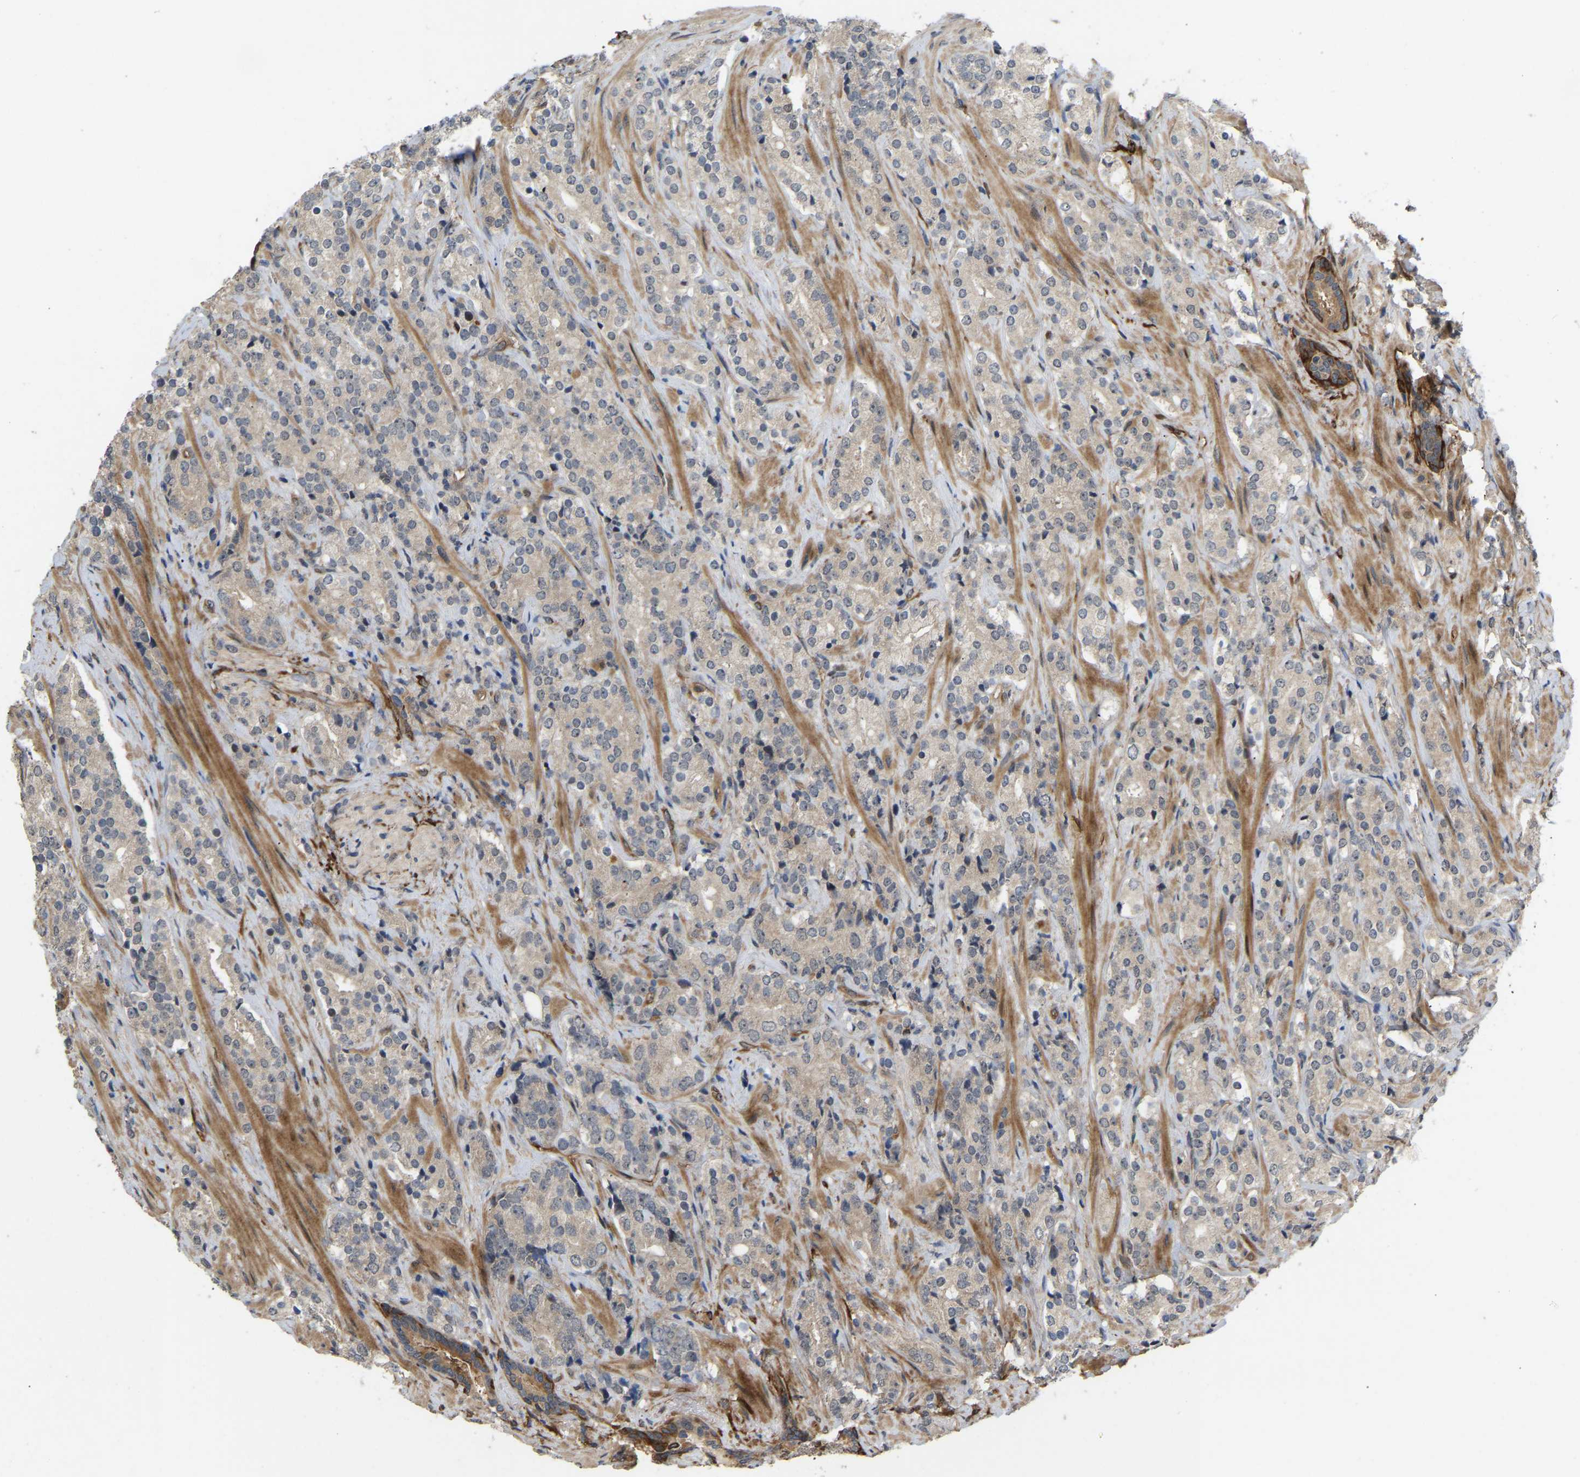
{"staining": {"intensity": "negative", "quantity": "none", "location": "none"}, "tissue": "prostate cancer", "cell_type": "Tumor cells", "image_type": "cancer", "snomed": [{"axis": "morphology", "description": "Adenocarcinoma, High grade"}, {"axis": "topography", "description": "Prostate"}], "caption": "Tumor cells show no significant protein positivity in prostate cancer (adenocarcinoma (high-grade)).", "gene": "LIMK2", "patient": {"sex": "male", "age": 71}}